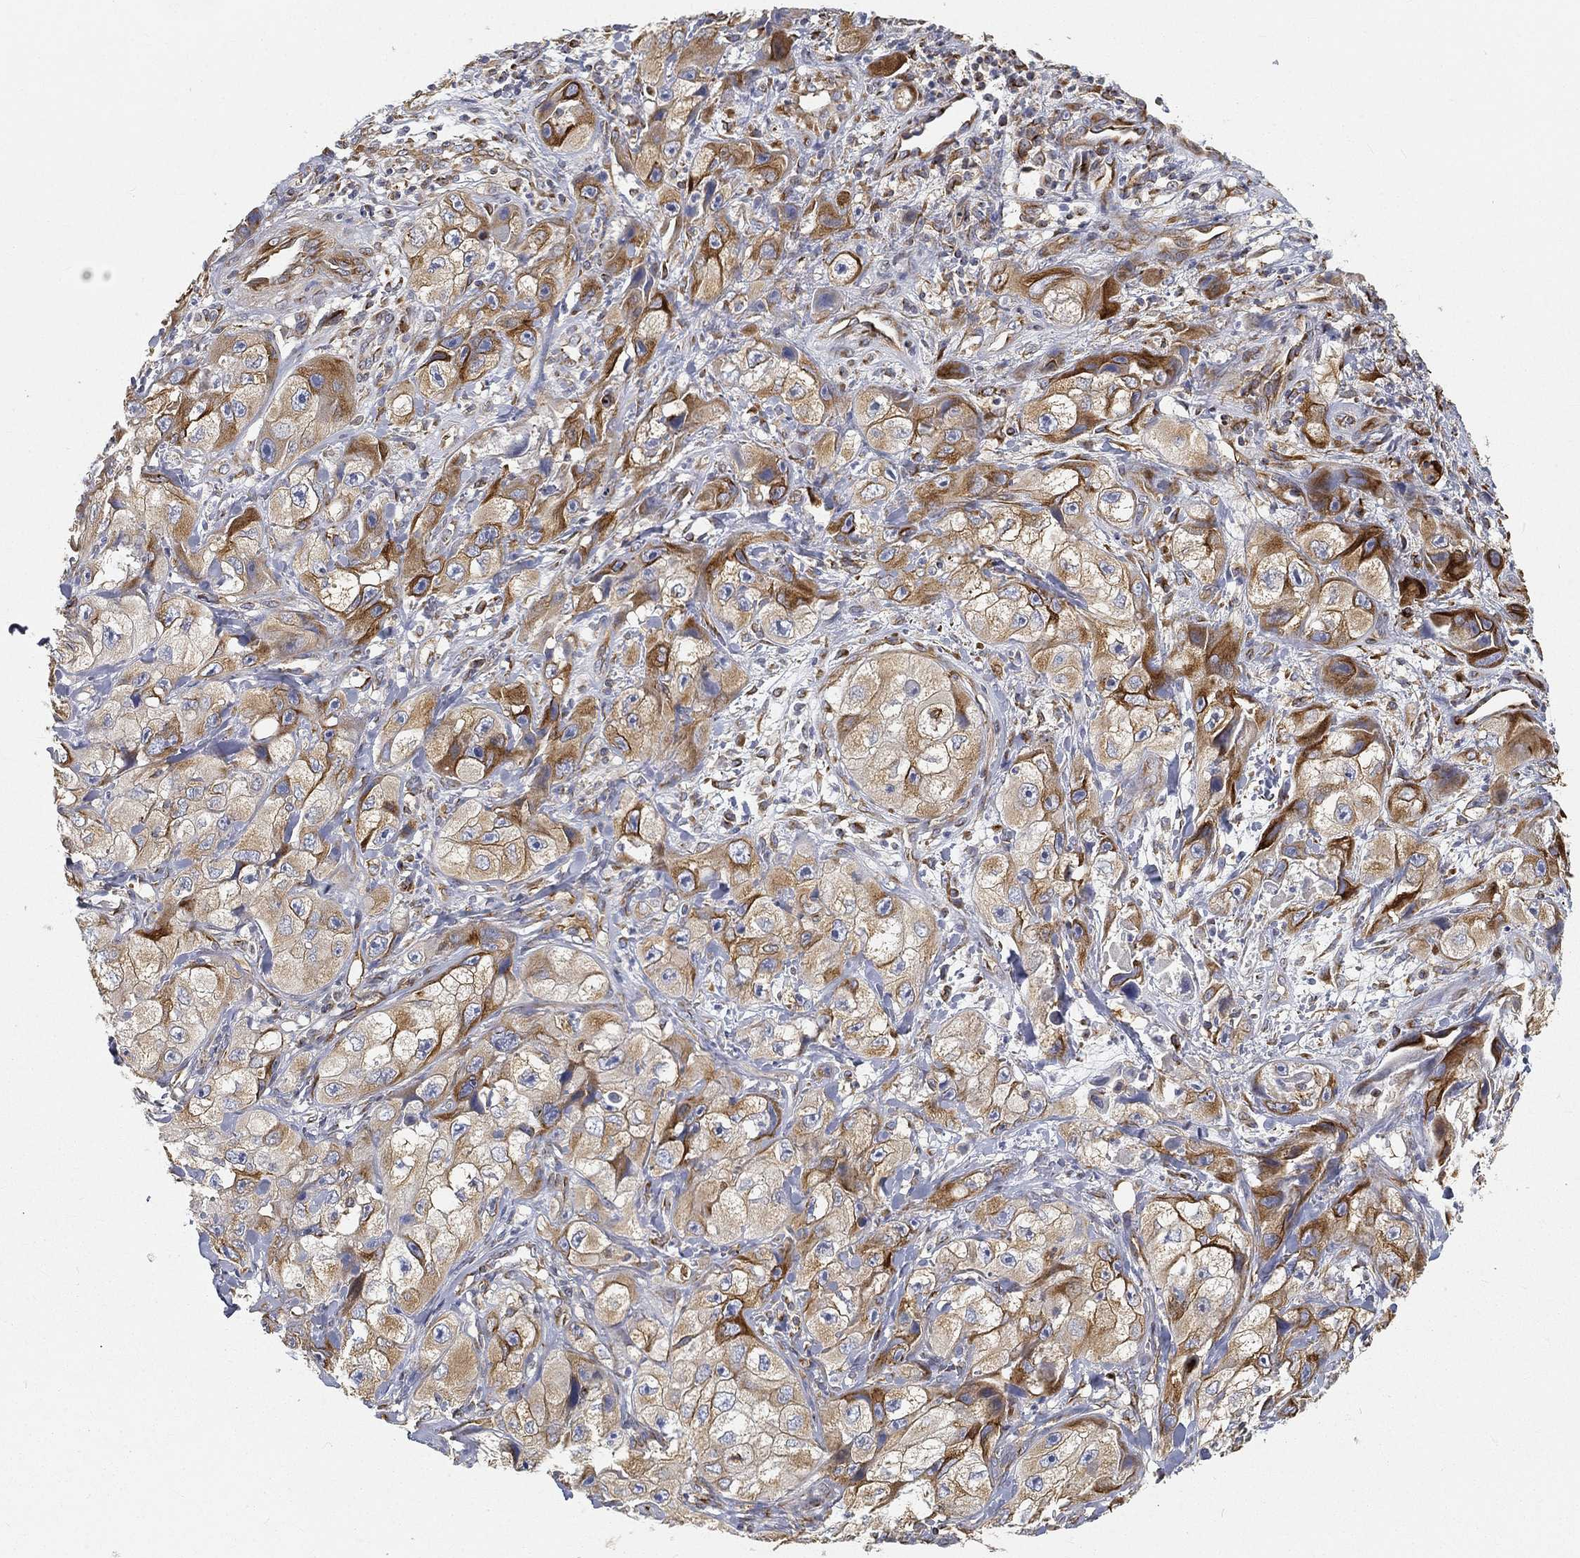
{"staining": {"intensity": "strong", "quantity": "25%-75%", "location": "cytoplasmic/membranous"}, "tissue": "skin cancer", "cell_type": "Tumor cells", "image_type": "cancer", "snomed": [{"axis": "morphology", "description": "Squamous cell carcinoma, NOS"}, {"axis": "topography", "description": "Skin"}, {"axis": "topography", "description": "Subcutis"}], "caption": "IHC of human skin squamous cell carcinoma demonstrates high levels of strong cytoplasmic/membranous staining in about 25%-75% of tumor cells. The staining was performed using DAB to visualize the protein expression in brown, while the nuclei were stained in blue with hematoxylin (Magnification: 20x).", "gene": "TMEM25", "patient": {"sex": "male", "age": 73}}